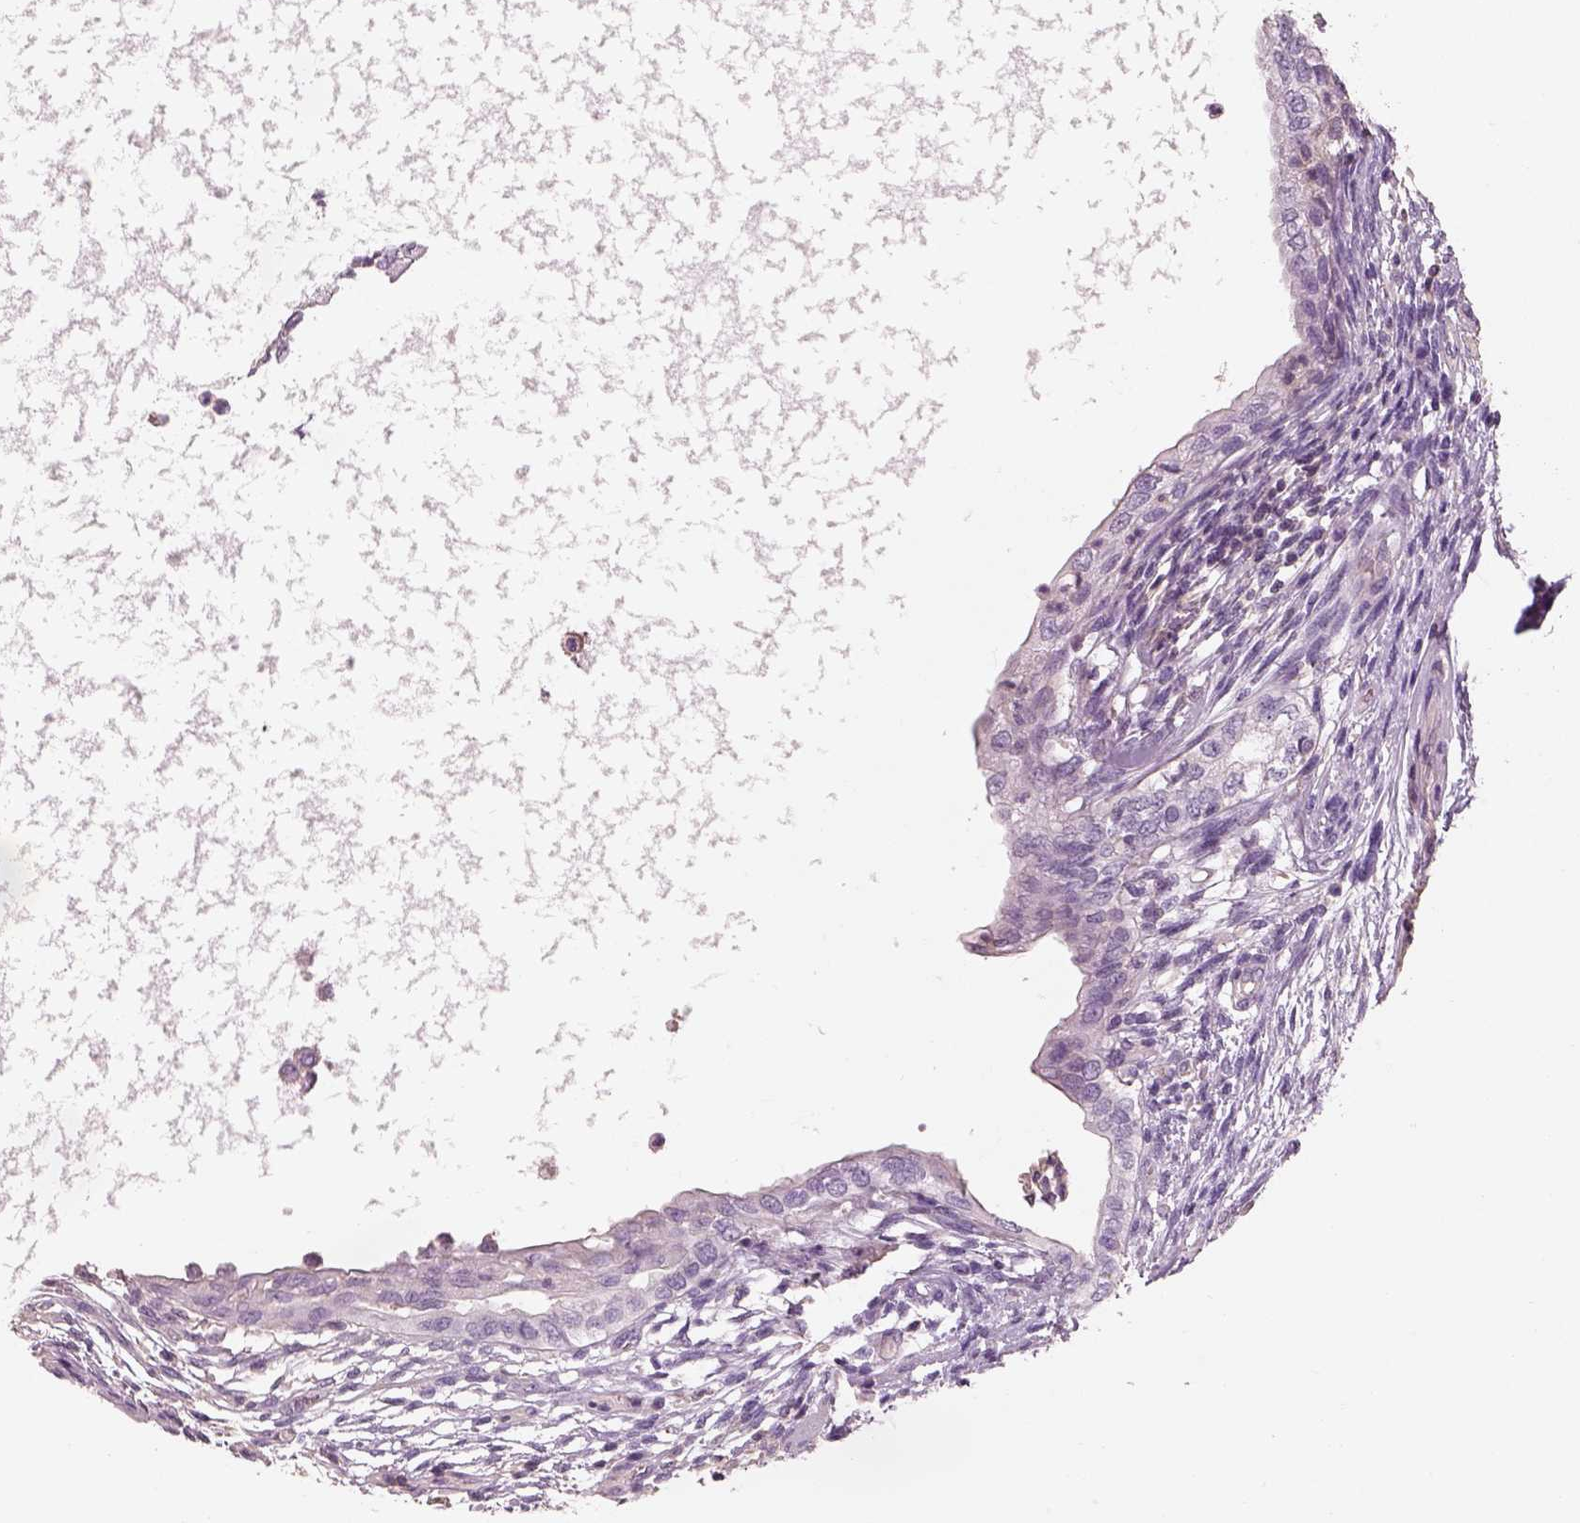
{"staining": {"intensity": "negative", "quantity": "none", "location": "none"}, "tissue": "testis cancer", "cell_type": "Tumor cells", "image_type": "cancer", "snomed": [{"axis": "morphology", "description": "Carcinoma, Embryonal, NOS"}, {"axis": "topography", "description": "Testis"}], "caption": "Testis cancer was stained to show a protein in brown. There is no significant positivity in tumor cells.", "gene": "OTUD6A", "patient": {"sex": "male", "age": 26}}